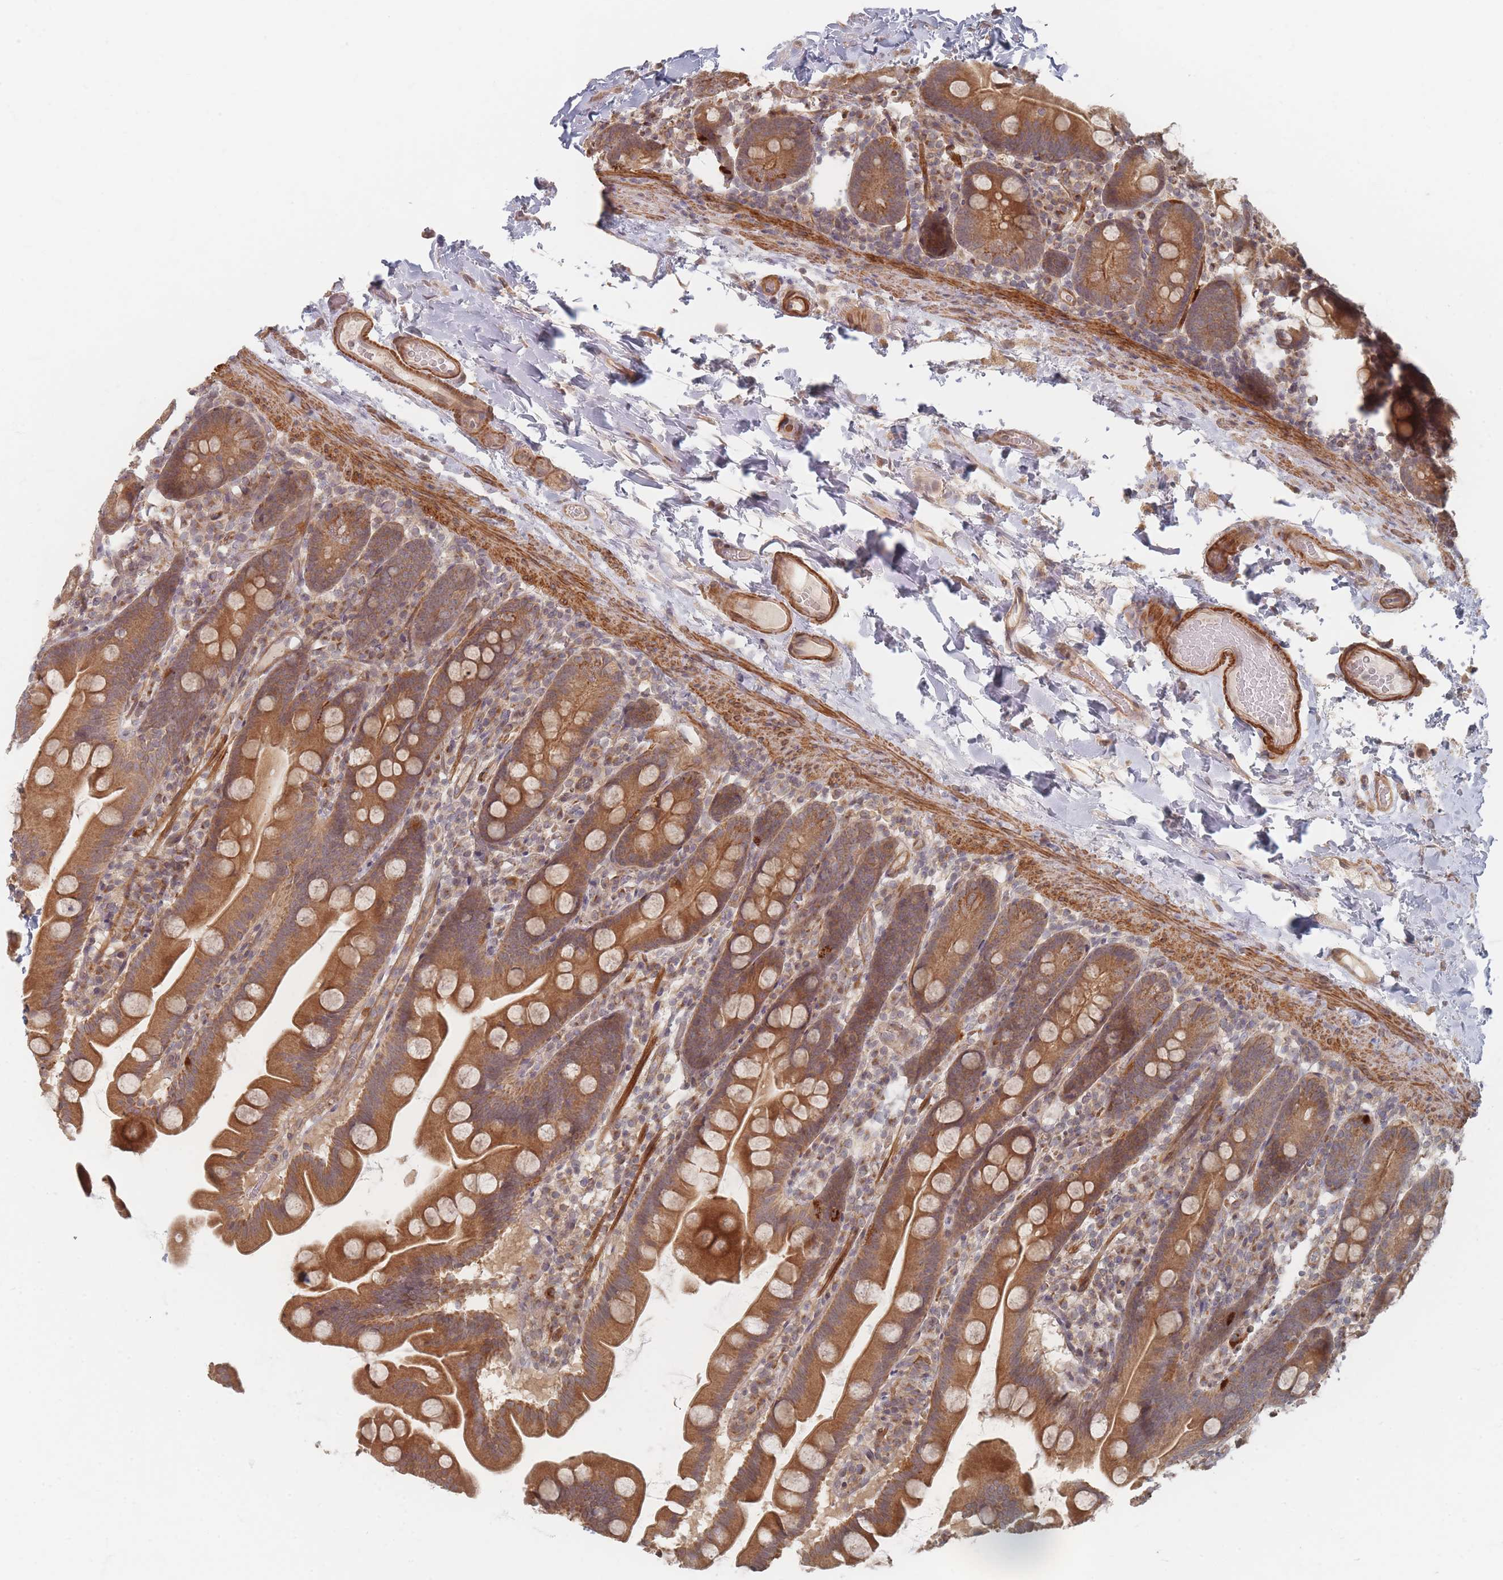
{"staining": {"intensity": "moderate", "quantity": ">75%", "location": "cytoplasmic/membranous"}, "tissue": "small intestine", "cell_type": "Glandular cells", "image_type": "normal", "snomed": [{"axis": "morphology", "description": "Normal tissue, NOS"}, {"axis": "topography", "description": "Small intestine"}], "caption": "Immunohistochemical staining of normal small intestine displays moderate cytoplasmic/membranous protein expression in approximately >75% of glandular cells.", "gene": "GLE1", "patient": {"sex": "female", "age": 68}}